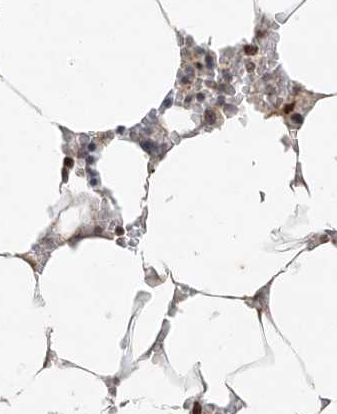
{"staining": {"intensity": "moderate", "quantity": "<25%", "location": "nuclear"}, "tissue": "bone marrow", "cell_type": "Hematopoietic cells", "image_type": "normal", "snomed": [{"axis": "morphology", "description": "Normal tissue, NOS"}, {"axis": "topography", "description": "Bone marrow"}], "caption": "IHC (DAB) staining of normal human bone marrow shows moderate nuclear protein expression in about <25% of hematopoietic cells.", "gene": "ATRIP", "patient": {"sex": "male", "age": 70}}